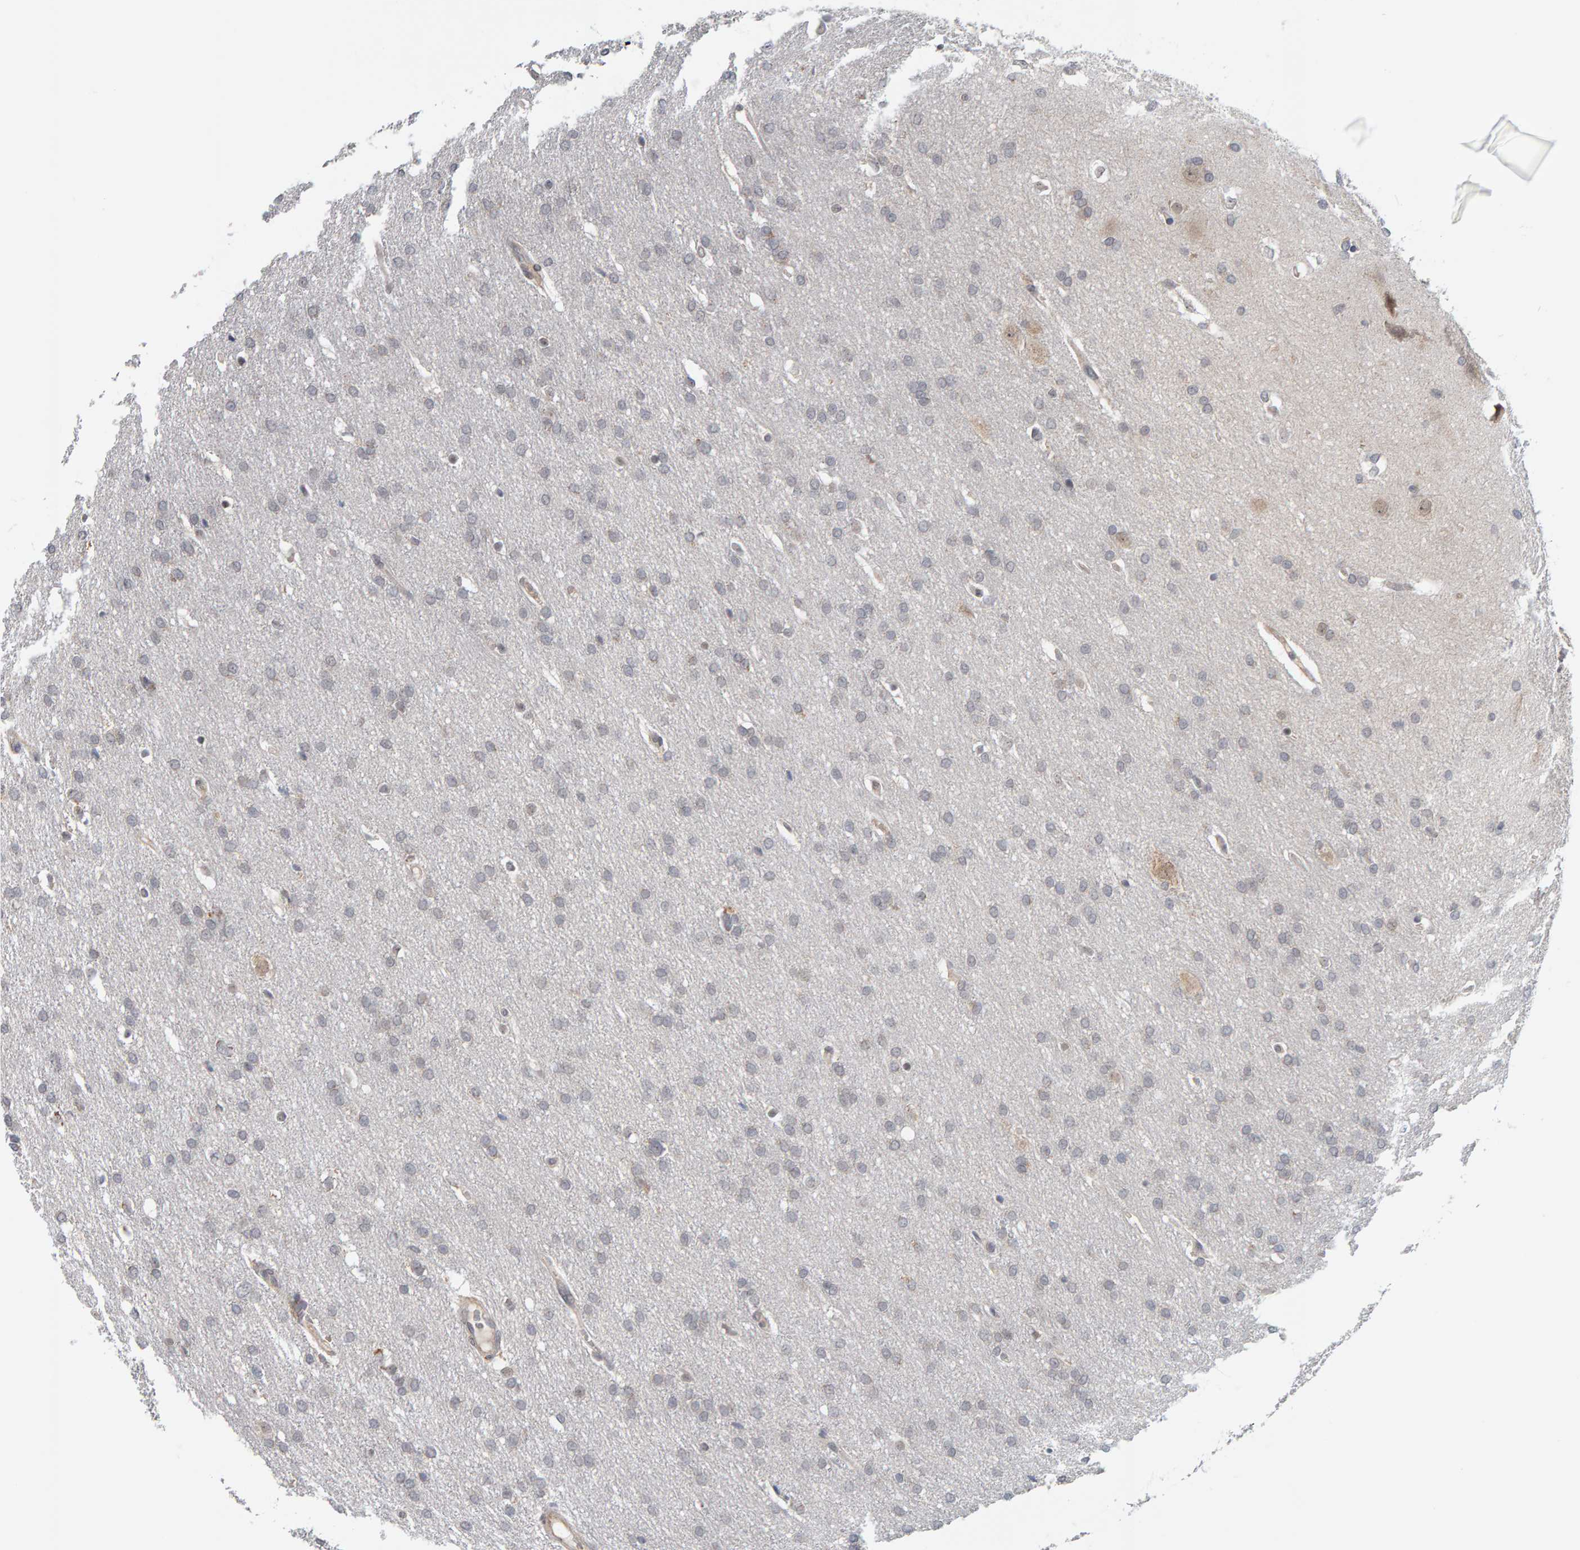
{"staining": {"intensity": "negative", "quantity": "none", "location": "none"}, "tissue": "glioma", "cell_type": "Tumor cells", "image_type": "cancer", "snomed": [{"axis": "morphology", "description": "Glioma, malignant, Low grade"}, {"axis": "topography", "description": "Brain"}], "caption": "Immunohistochemical staining of glioma demonstrates no significant staining in tumor cells. Brightfield microscopy of immunohistochemistry (IHC) stained with DAB (3,3'-diaminobenzidine) (brown) and hematoxylin (blue), captured at high magnification.", "gene": "DAP3", "patient": {"sex": "female", "age": 37}}